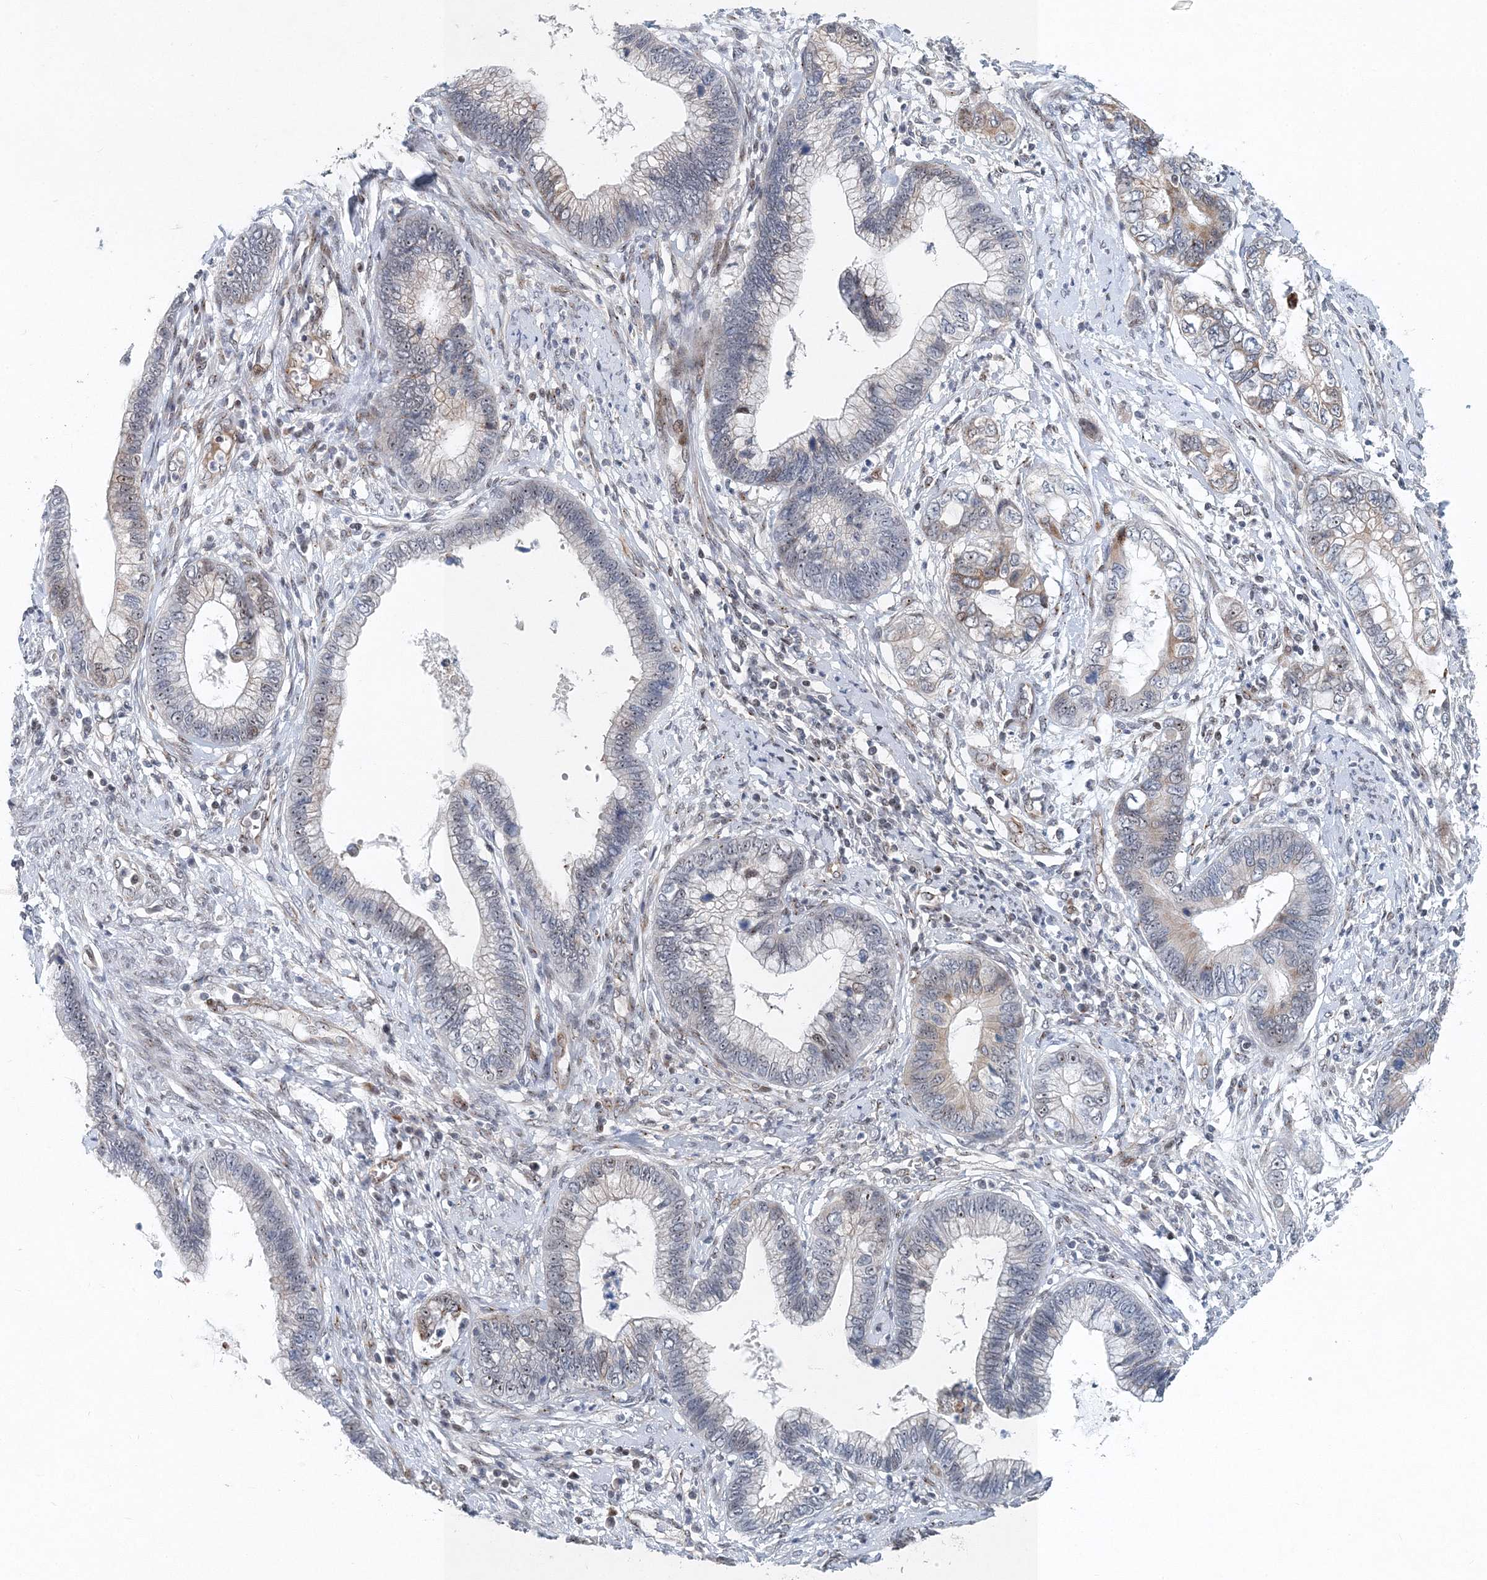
{"staining": {"intensity": "weak", "quantity": "<25%", "location": "nuclear"}, "tissue": "cervical cancer", "cell_type": "Tumor cells", "image_type": "cancer", "snomed": [{"axis": "morphology", "description": "Adenocarcinoma, NOS"}, {"axis": "topography", "description": "Cervix"}], "caption": "Immunohistochemical staining of cervical cancer (adenocarcinoma) exhibits no significant positivity in tumor cells.", "gene": "UIMC1", "patient": {"sex": "female", "age": 44}}